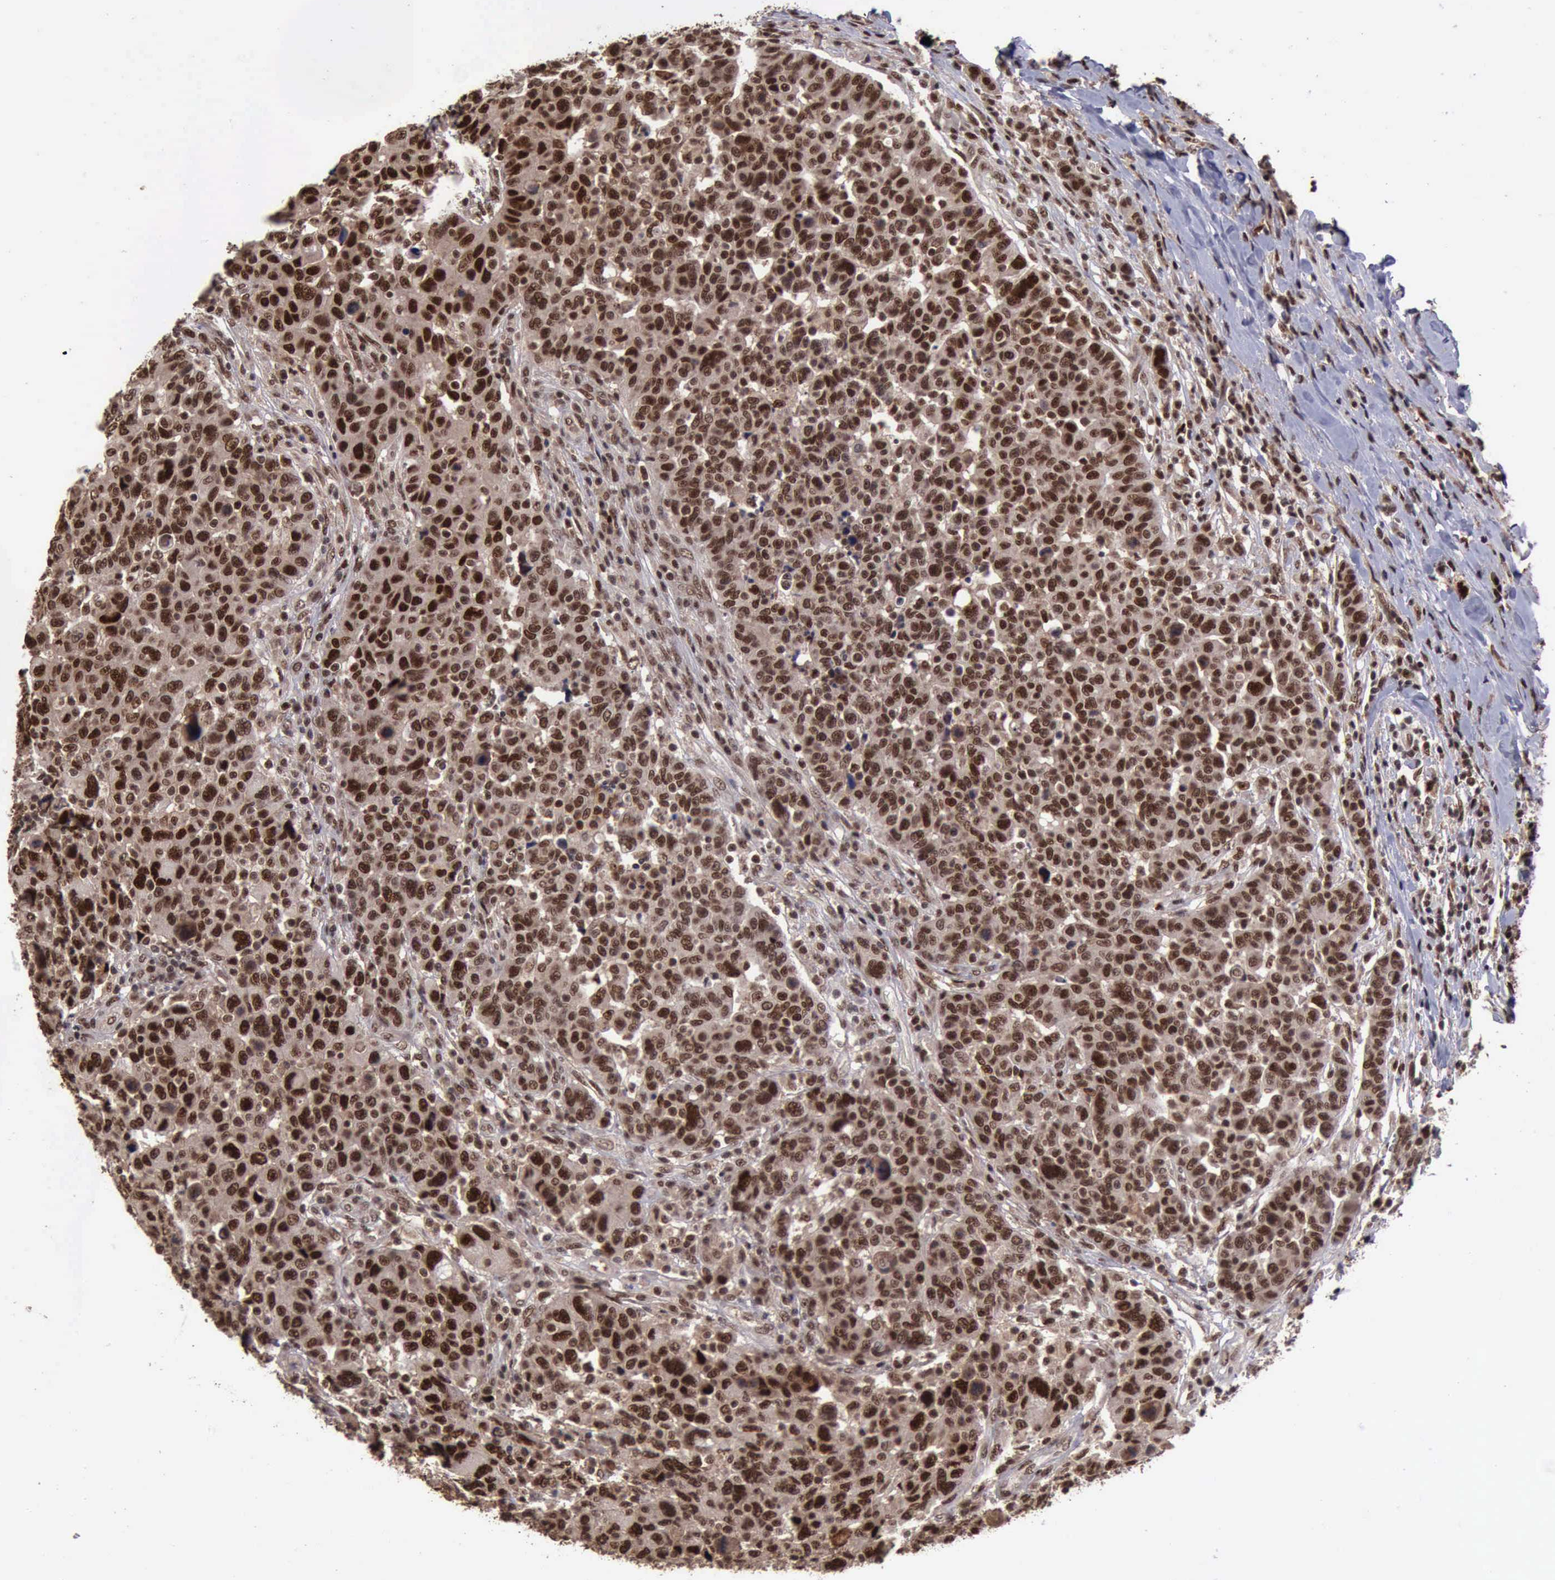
{"staining": {"intensity": "strong", "quantity": ">75%", "location": "cytoplasmic/membranous,nuclear"}, "tissue": "breast cancer", "cell_type": "Tumor cells", "image_type": "cancer", "snomed": [{"axis": "morphology", "description": "Duct carcinoma"}, {"axis": "topography", "description": "Breast"}], "caption": "DAB immunohistochemical staining of breast infiltrating ductal carcinoma reveals strong cytoplasmic/membranous and nuclear protein positivity in about >75% of tumor cells.", "gene": "TRMT2A", "patient": {"sex": "female", "age": 37}}